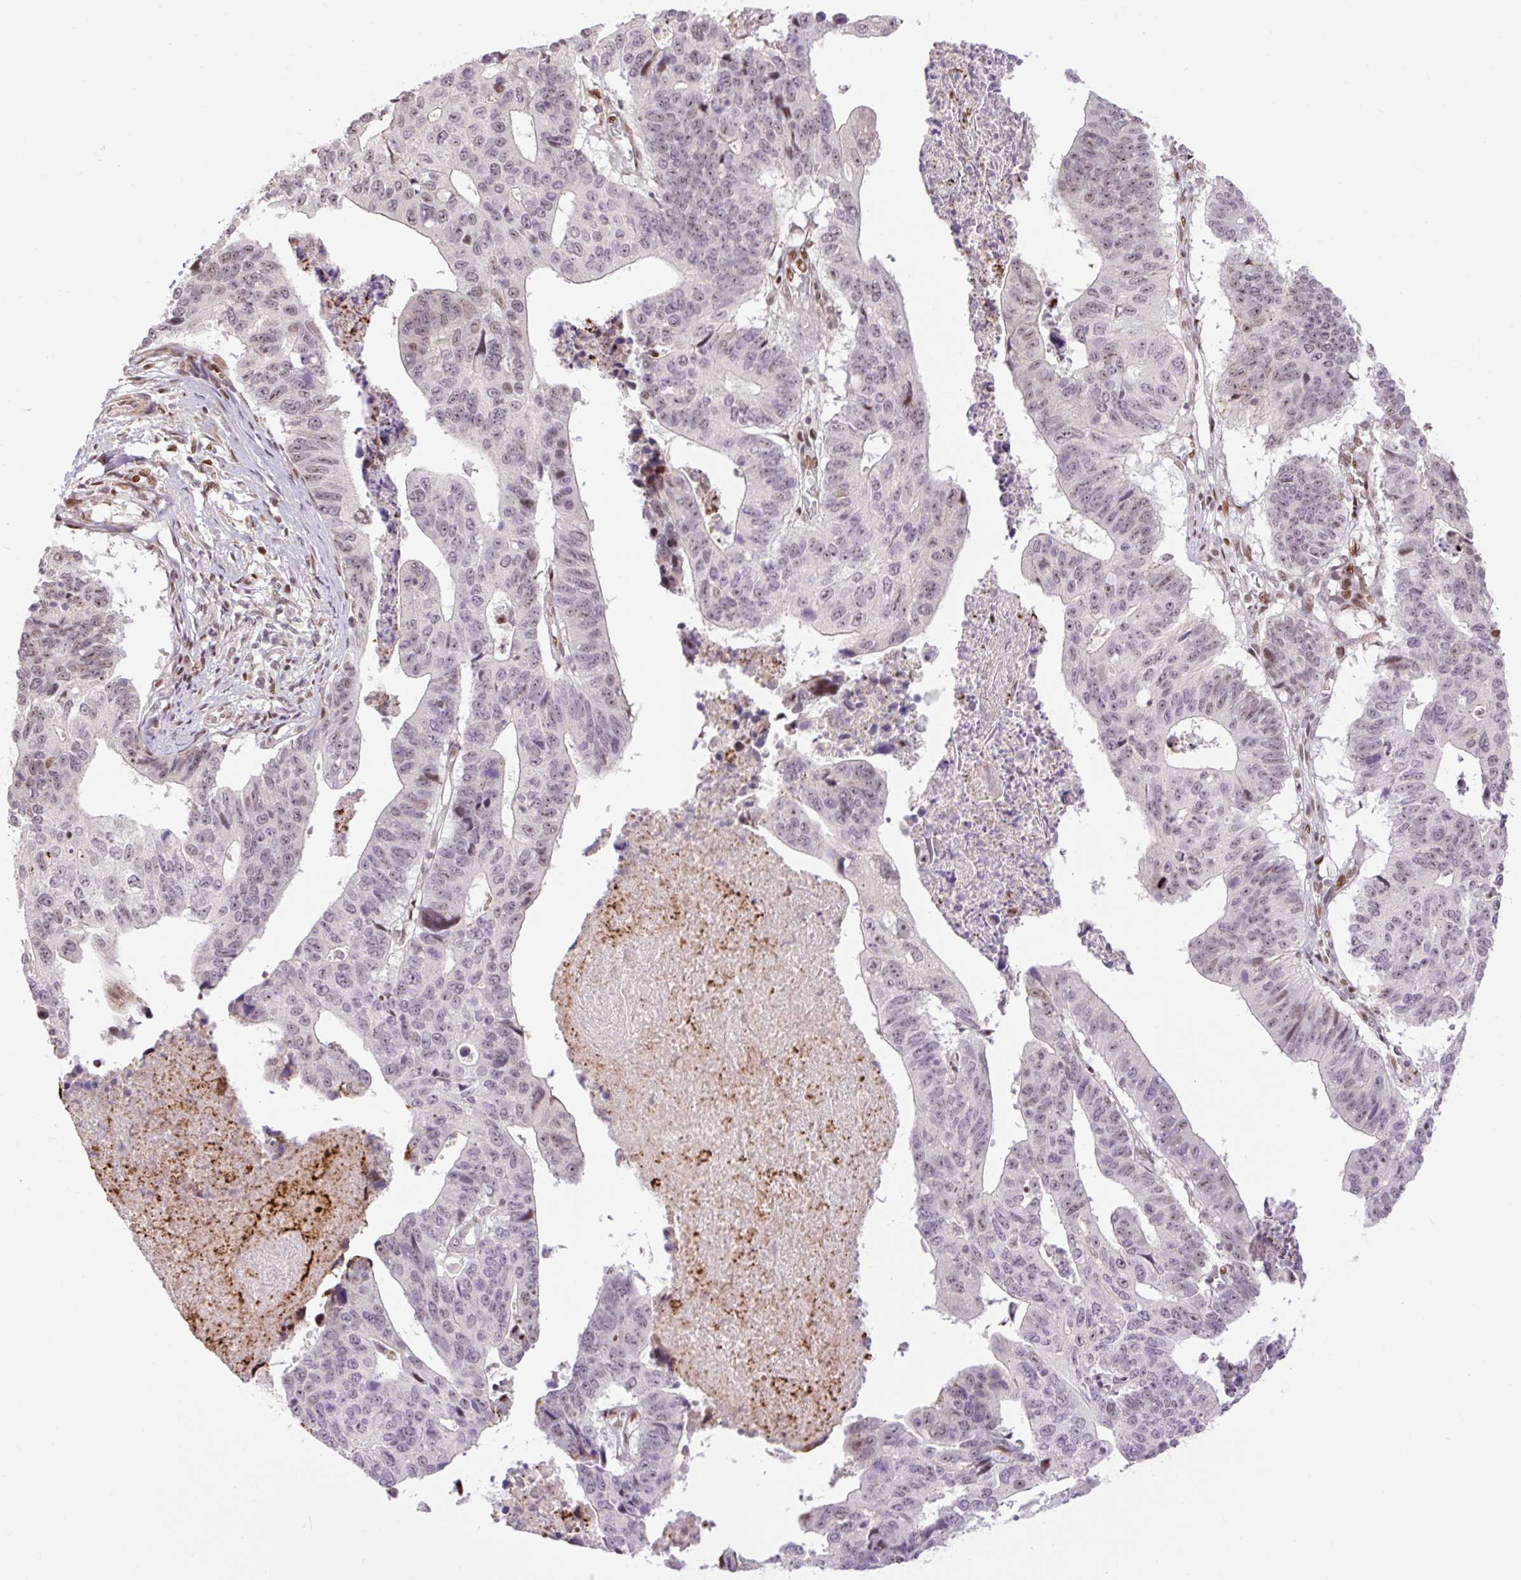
{"staining": {"intensity": "weak", "quantity": "<25%", "location": "nuclear"}, "tissue": "stomach cancer", "cell_type": "Tumor cells", "image_type": "cancer", "snomed": [{"axis": "morphology", "description": "Adenocarcinoma, NOS"}, {"axis": "topography", "description": "Stomach"}], "caption": "A photomicrograph of stomach adenocarcinoma stained for a protein reveals no brown staining in tumor cells. (DAB immunohistochemistry (IHC) visualized using brightfield microscopy, high magnification).", "gene": "RIPPLY3", "patient": {"sex": "male", "age": 59}}